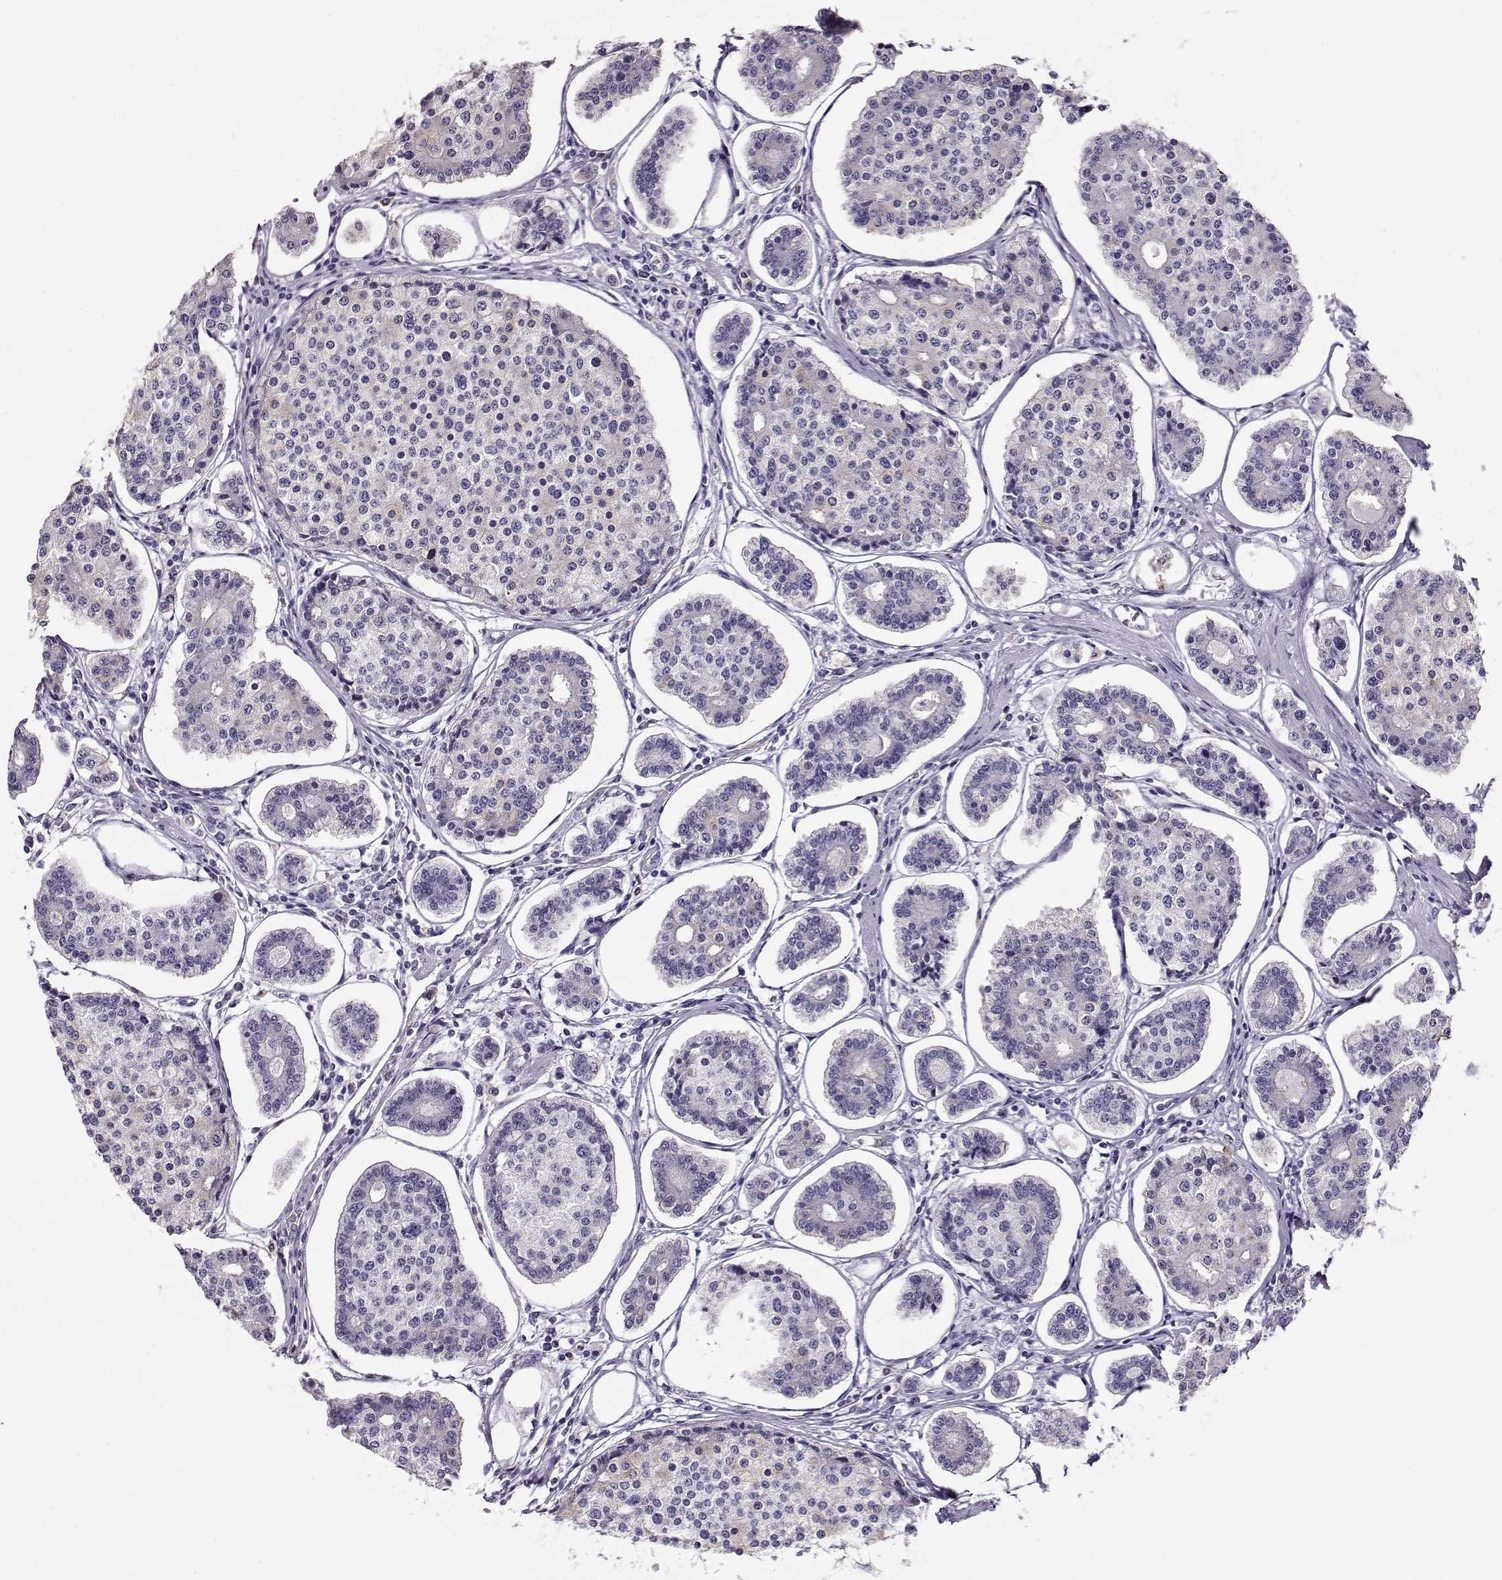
{"staining": {"intensity": "negative", "quantity": "none", "location": "none"}, "tissue": "carcinoid", "cell_type": "Tumor cells", "image_type": "cancer", "snomed": [{"axis": "morphology", "description": "Carcinoid, malignant, NOS"}, {"axis": "topography", "description": "Small intestine"}], "caption": "IHC of carcinoid (malignant) displays no expression in tumor cells.", "gene": "RBM44", "patient": {"sex": "female", "age": 65}}